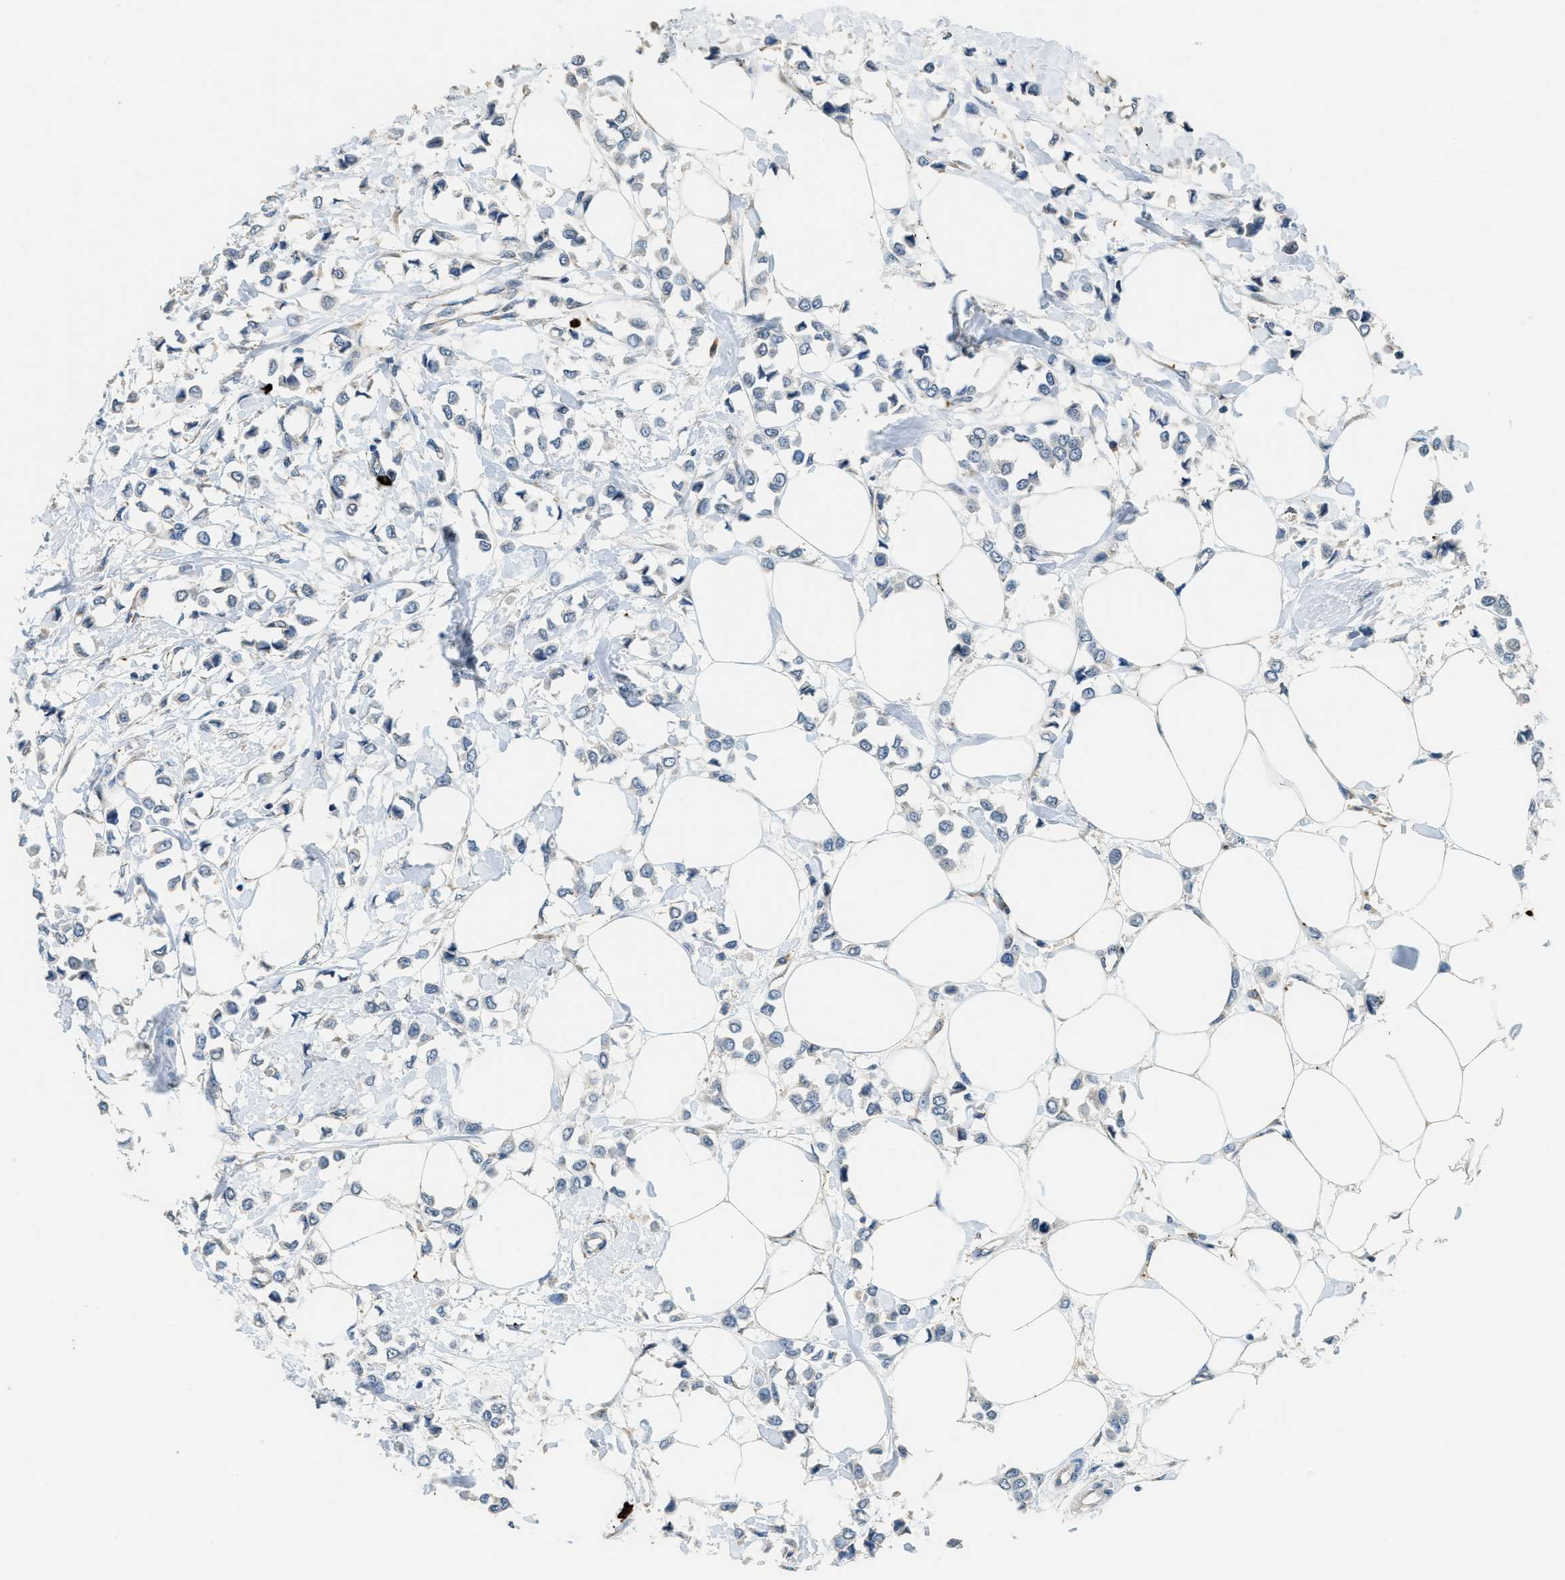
{"staining": {"intensity": "negative", "quantity": "none", "location": "none"}, "tissue": "breast cancer", "cell_type": "Tumor cells", "image_type": "cancer", "snomed": [{"axis": "morphology", "description": "Lobular carcinoma"}, {"axis": "topography", "description": "Breast"}], "caption": "Breast lobular carcinoma was stained to show a protein in brown. There is no significant expression in tumor cells.", "gene": "HERC2", "patient": {"sex": "female", "age": 51}}